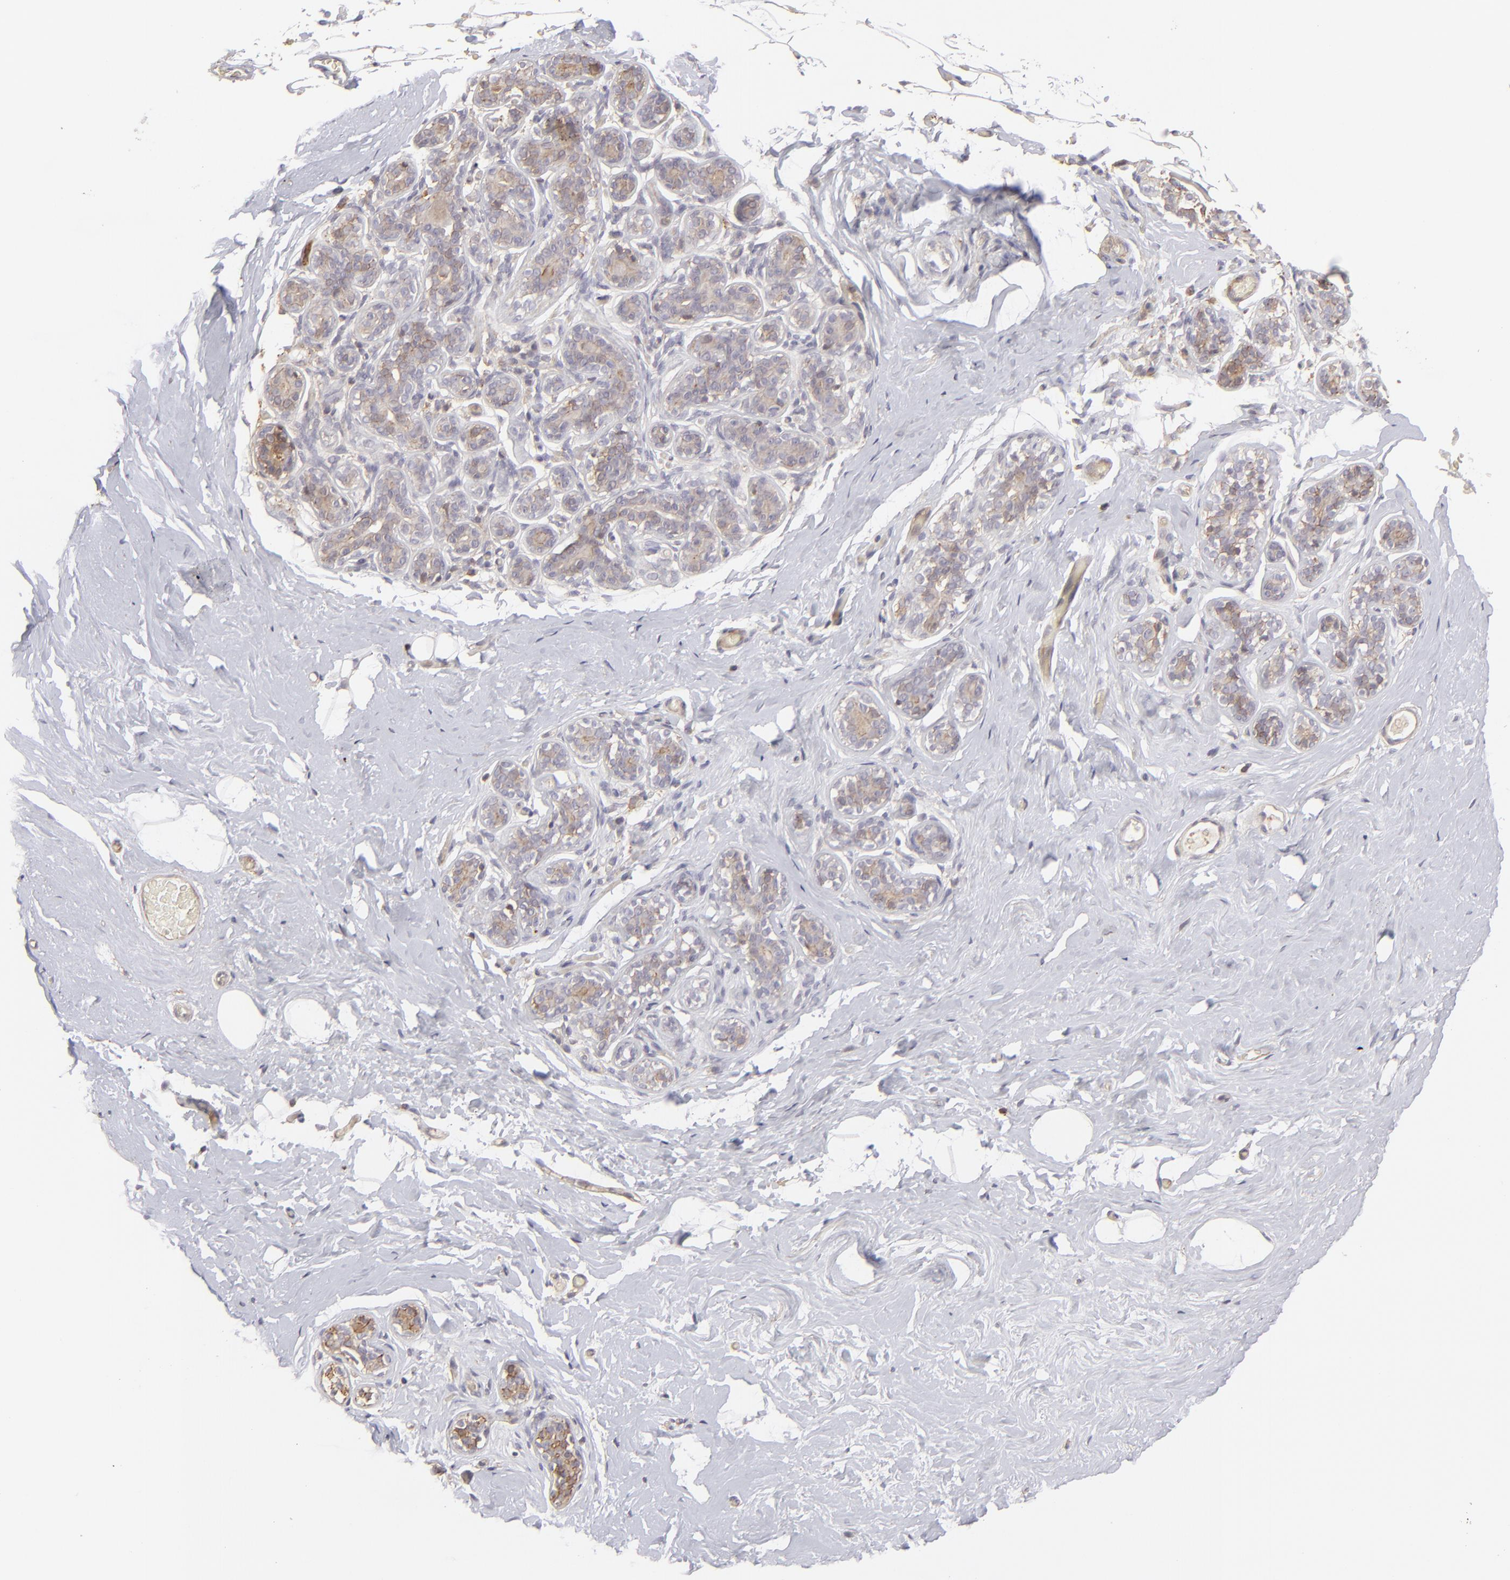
{"staining": {"intensity": "negative", "quantity": "none", "location": "none"}, "tissue": "breast", "cell_type": "Adipocytes", "image_type": "normal", "snomed": [{"axis": "morphology", "description": "Normal tissue, NOS"}, {"axis": "topography", "description": "Breast"}, {"axis": "topography", "description": "Soft tissue"}], "caption": "Human breast stained for a protein using IHC shows no positivity in adipocytes.", "gene": "ACTB", "patient": {"sex": "female", "age": 75}}